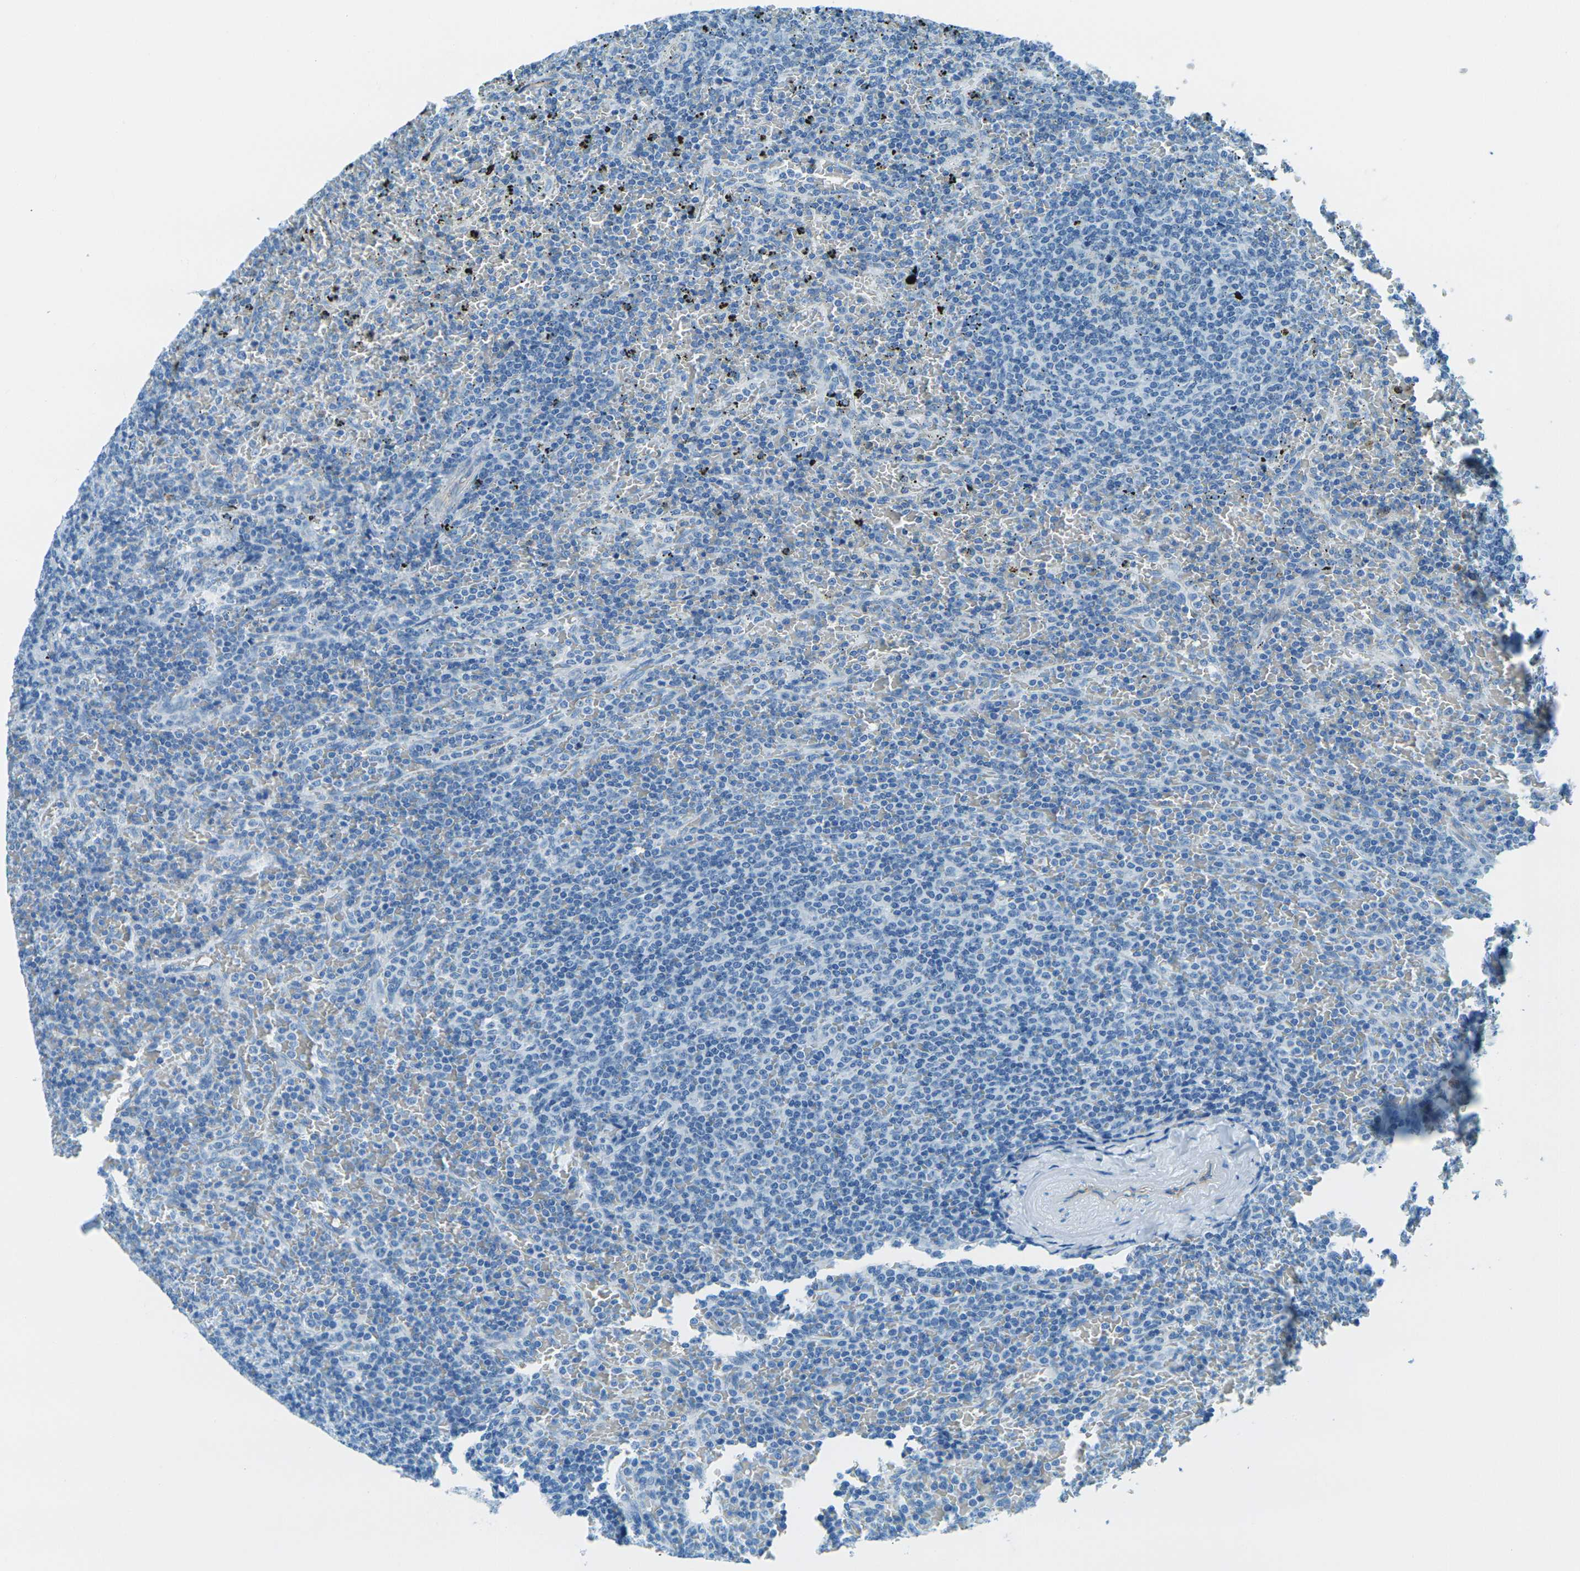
{"staining": {"intensity": "negative", "quantity": "none", "location": "none"}, "tissue": "lymphoma", "cell_type": "Tumor cells", "image_type": "cancer", "snomed": [{"axis": "morphology", "description": "Malignant lymphoma, non-Hodgkin's type, Low grade"}, {"axis": "topography", "description": "Spleen"}], "caption": "This is a image of immunohistochemistry staining of malignant lymphoma, non-Hodgkin's type (low-grade), which shows no positivity in tumor cells.", "gene": "OCLN", "patient": {"sex": "female", "age": 77}}